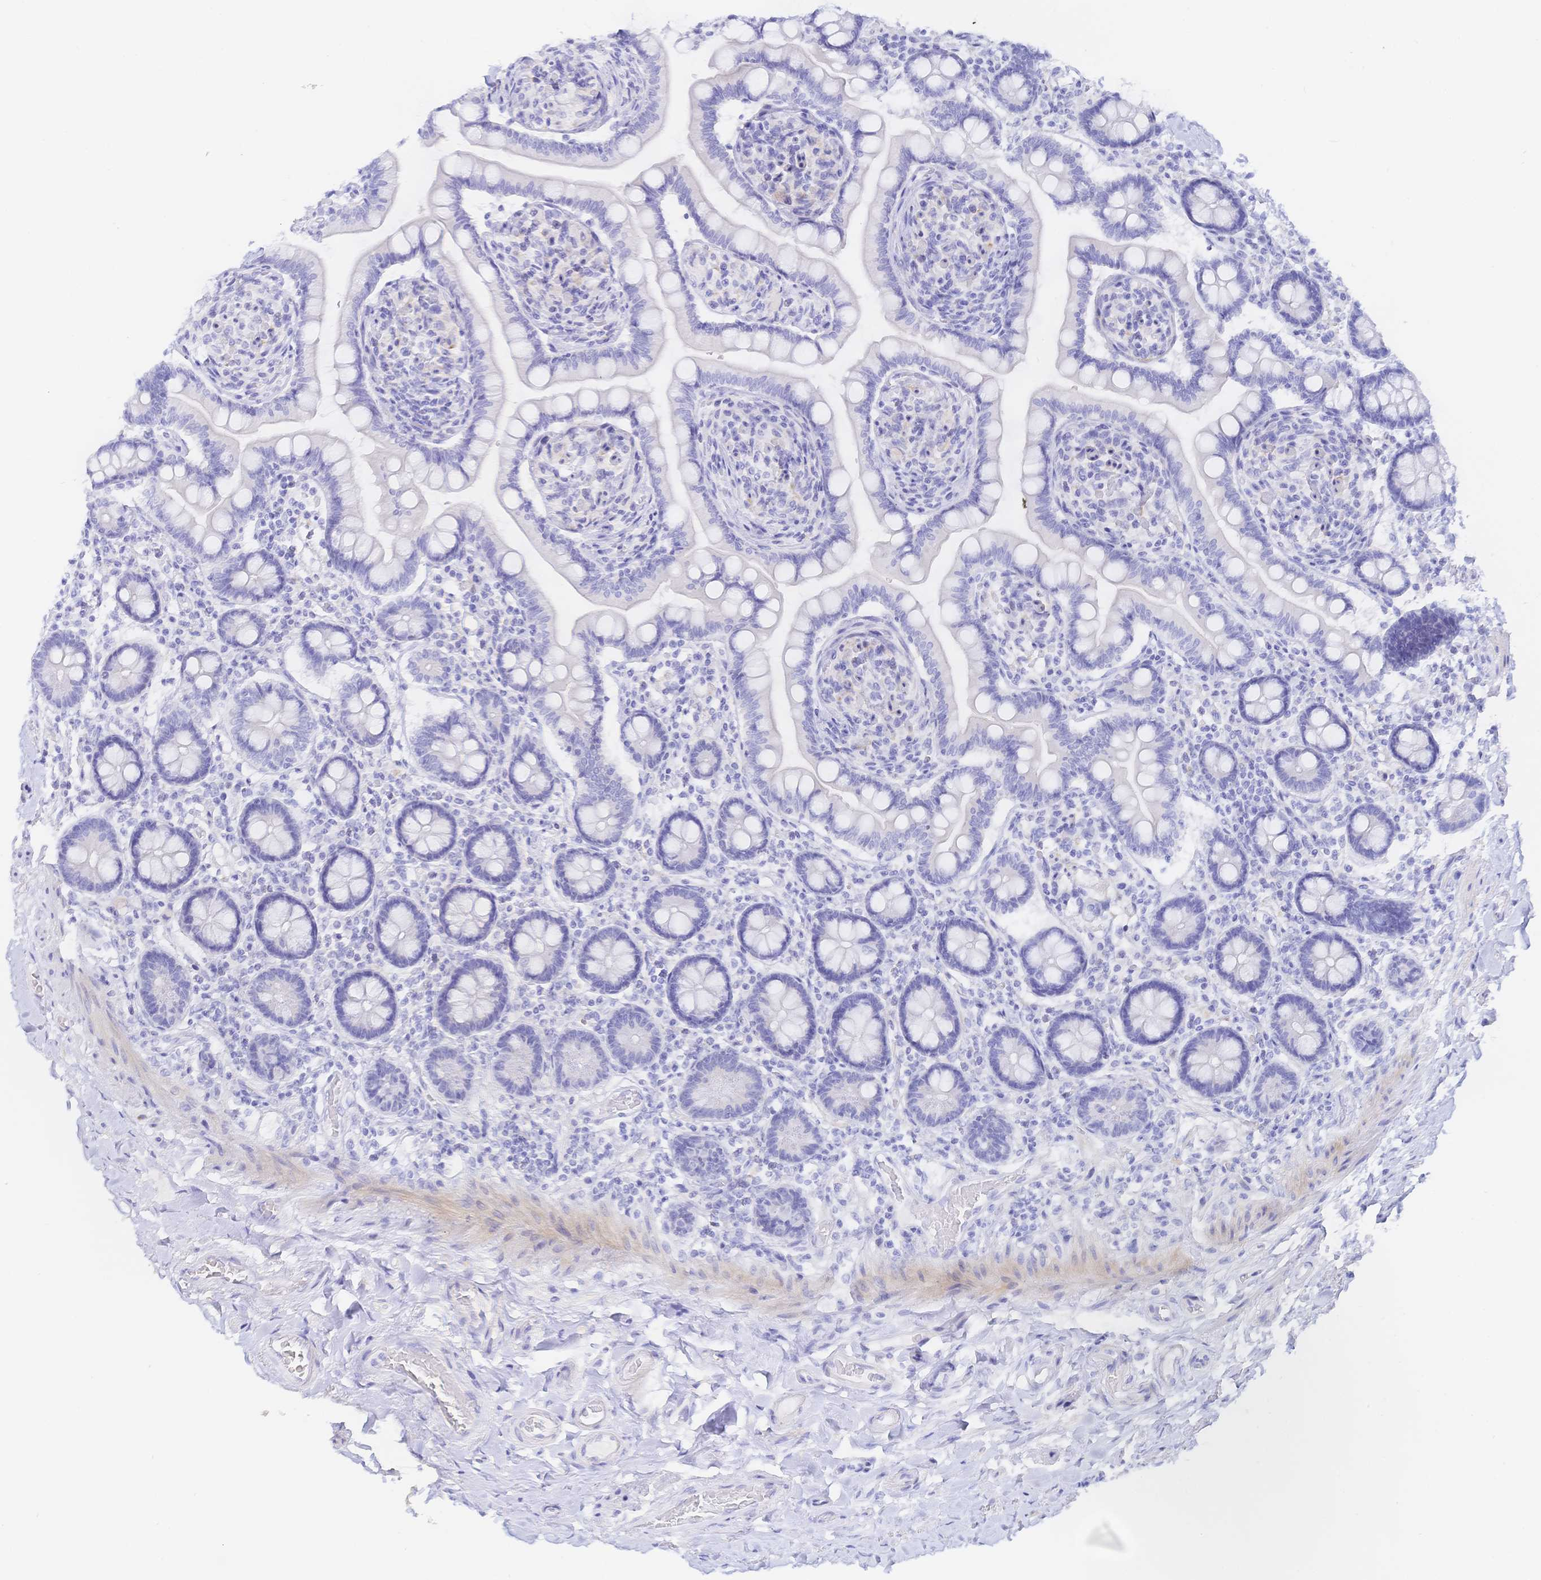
{"staining": {"intensity": "negative", "quantity": "none", "location": "none"}, "tissue": "small intestine", "cell_type": "Glandular cells", "image_type": "normal", "snomed": [{"axis": "morphology", "description": "Normal tissue, NOS"}, {"axis": "topography", "description": "Small intestine"}], "caption": "Immunohistochemistry (IHC) histopathology image of benign small intestine: human small intestine stained with DAB (3,3'-diaminobenzidine) demonstrates no significant protein staining in glandular cells.", "gene": "KCNH6", "patient": {"sex": "female", "age": 64}}